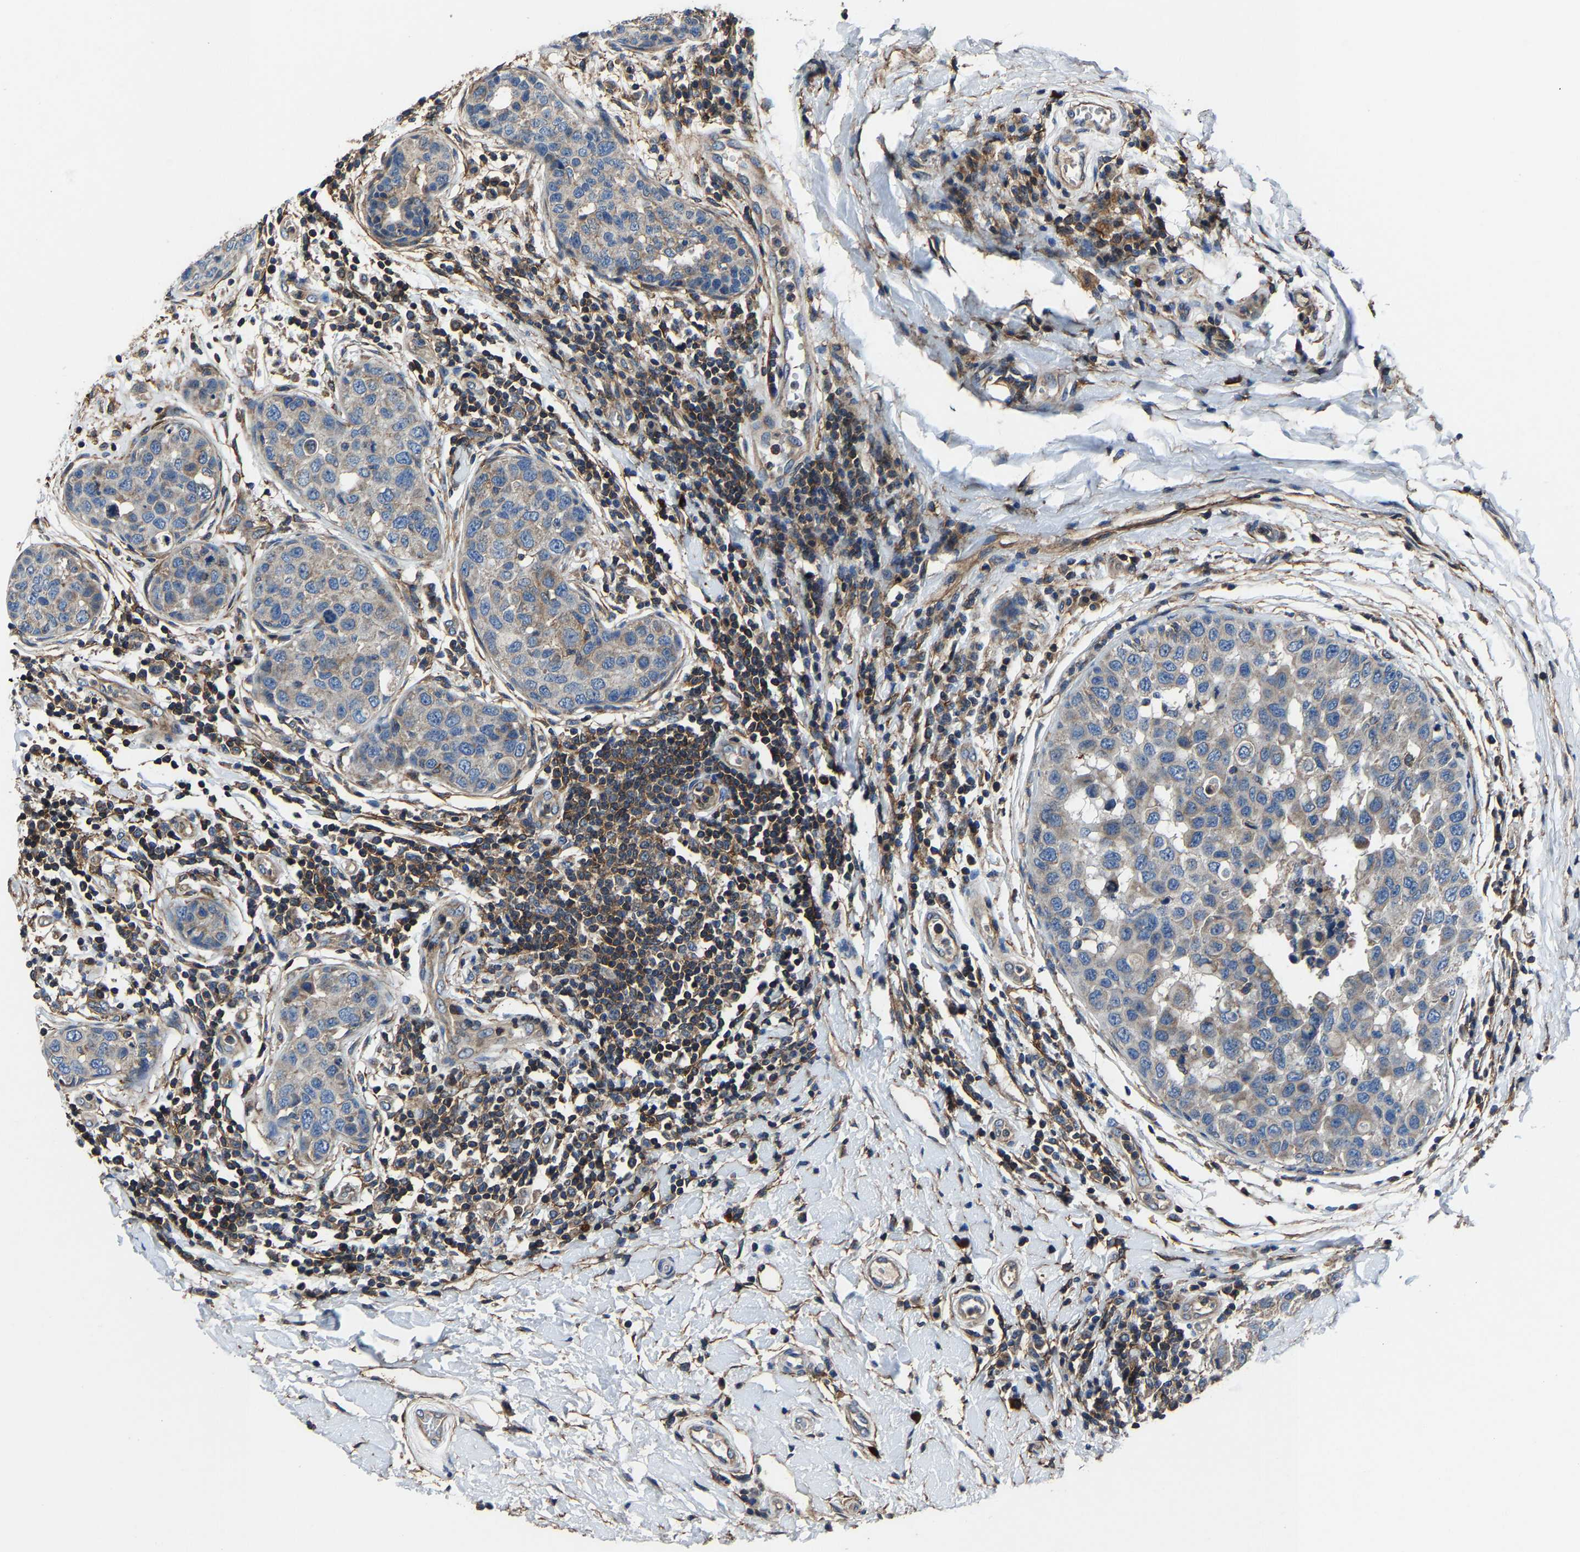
{"staining": {"intensity": "moderate", "quantity": "25%-75%", "location": "cytoplasmic/membranous"}, "tissue": "breast cancer", "cell_type": "Tumor cells", "image_type": "cancer", "snomed": [{"axis": "morphology", "description": "Duct carcinoma"}, {"axis": "topography", "description": "Breast"}], "caption": "Tumor cells show medium levels of moderate cytoplasmic/membranous positivity in about 25%-75% of cells in breast cancer (invasive ductal carcinoma). The staining was performed using DAB, with brown indicating positive protein expression. Nuclei are stained blue with hematoxylin.", "gene": "KIAA1958", "patient": {"sex": "female", "age": 27}}